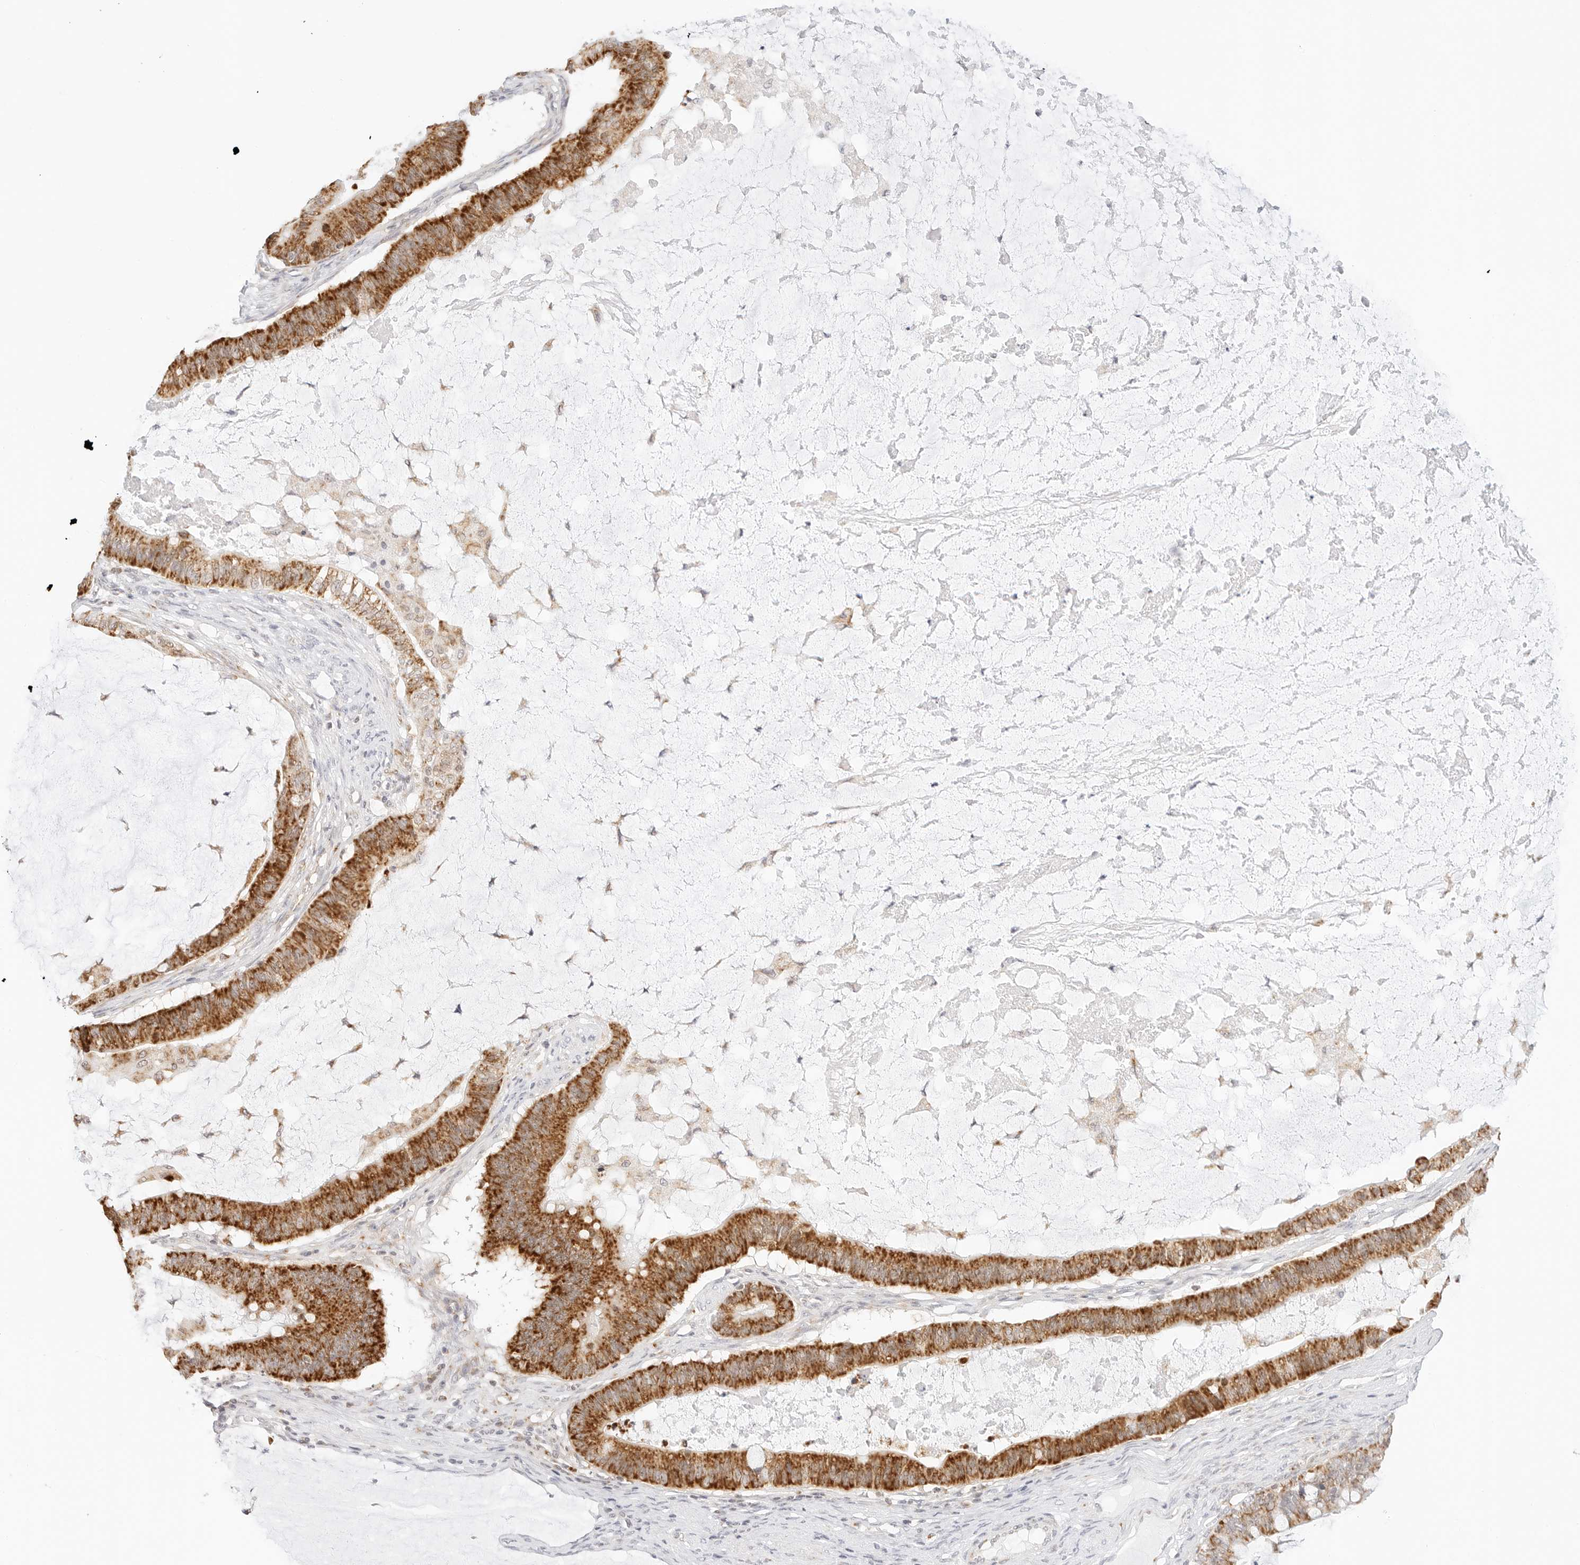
{"staining": {"intensity": "strong", "quantity": ">75%", "location": "cytoplasmic/membranous"}, "tissue": "ovarian cancer", "cell_type": "Tumor cells", "image_type": "cancer", "snomed": [{"axis": "morphology", "description": "Cystadenocarcinoma, mucinous, NOS"}, {"axis": "topography", "description": "Ovary"}], "caption": "High-magnification brightfield microscopy of mucinous cystadenocarcinoma (ovarian) stained with DAB (brown) and counterstained with hematoxylin (blue). tumor cells exhibit strong cytoplasmic/membranous expression is appreciated in about>75% of cells. Nuclei are stained in blue.", "gene": "FH", "patient": {"sex": "female", "age": 61}}